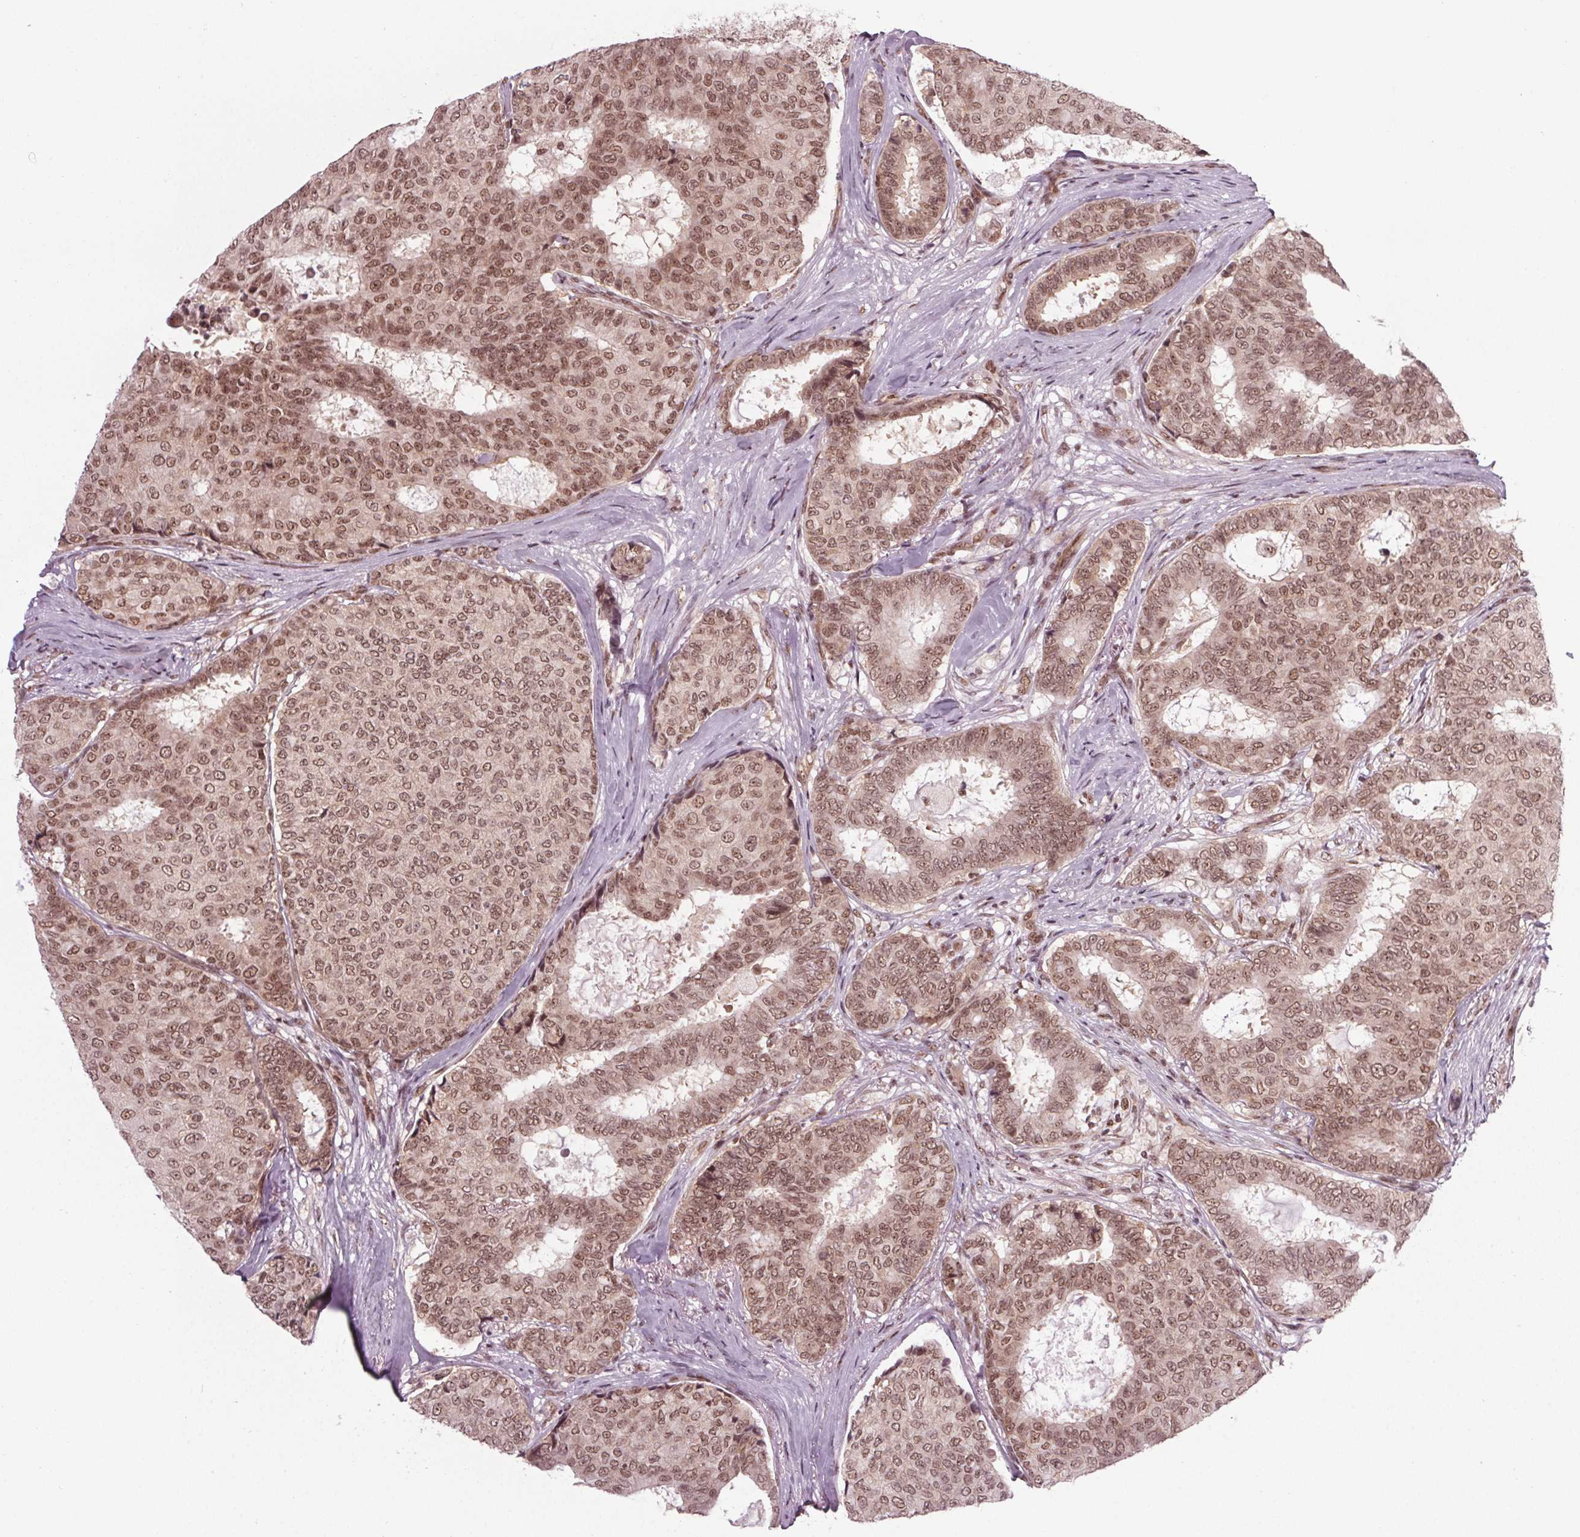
{"staining": {"intensity": "moderate", "quantity": ">75%", "location": "nuclear"}, "tissue": "breast cancer", "cell_type": "Tumor cells", "image_type": "cancer", "snomed": [{"axis": "morphology", "description": "Duct carcinoma"}, {"axis": "topography", "description": "Breast"}], "caption": "Moderate nuclear expression for a protein is appreciated in approximately >75% of tumor cells of breast cancer (invasive ductal carcinoma) using IHC.", "gene": "DDX41", "patient": {"sex": "female", "age": 75}}